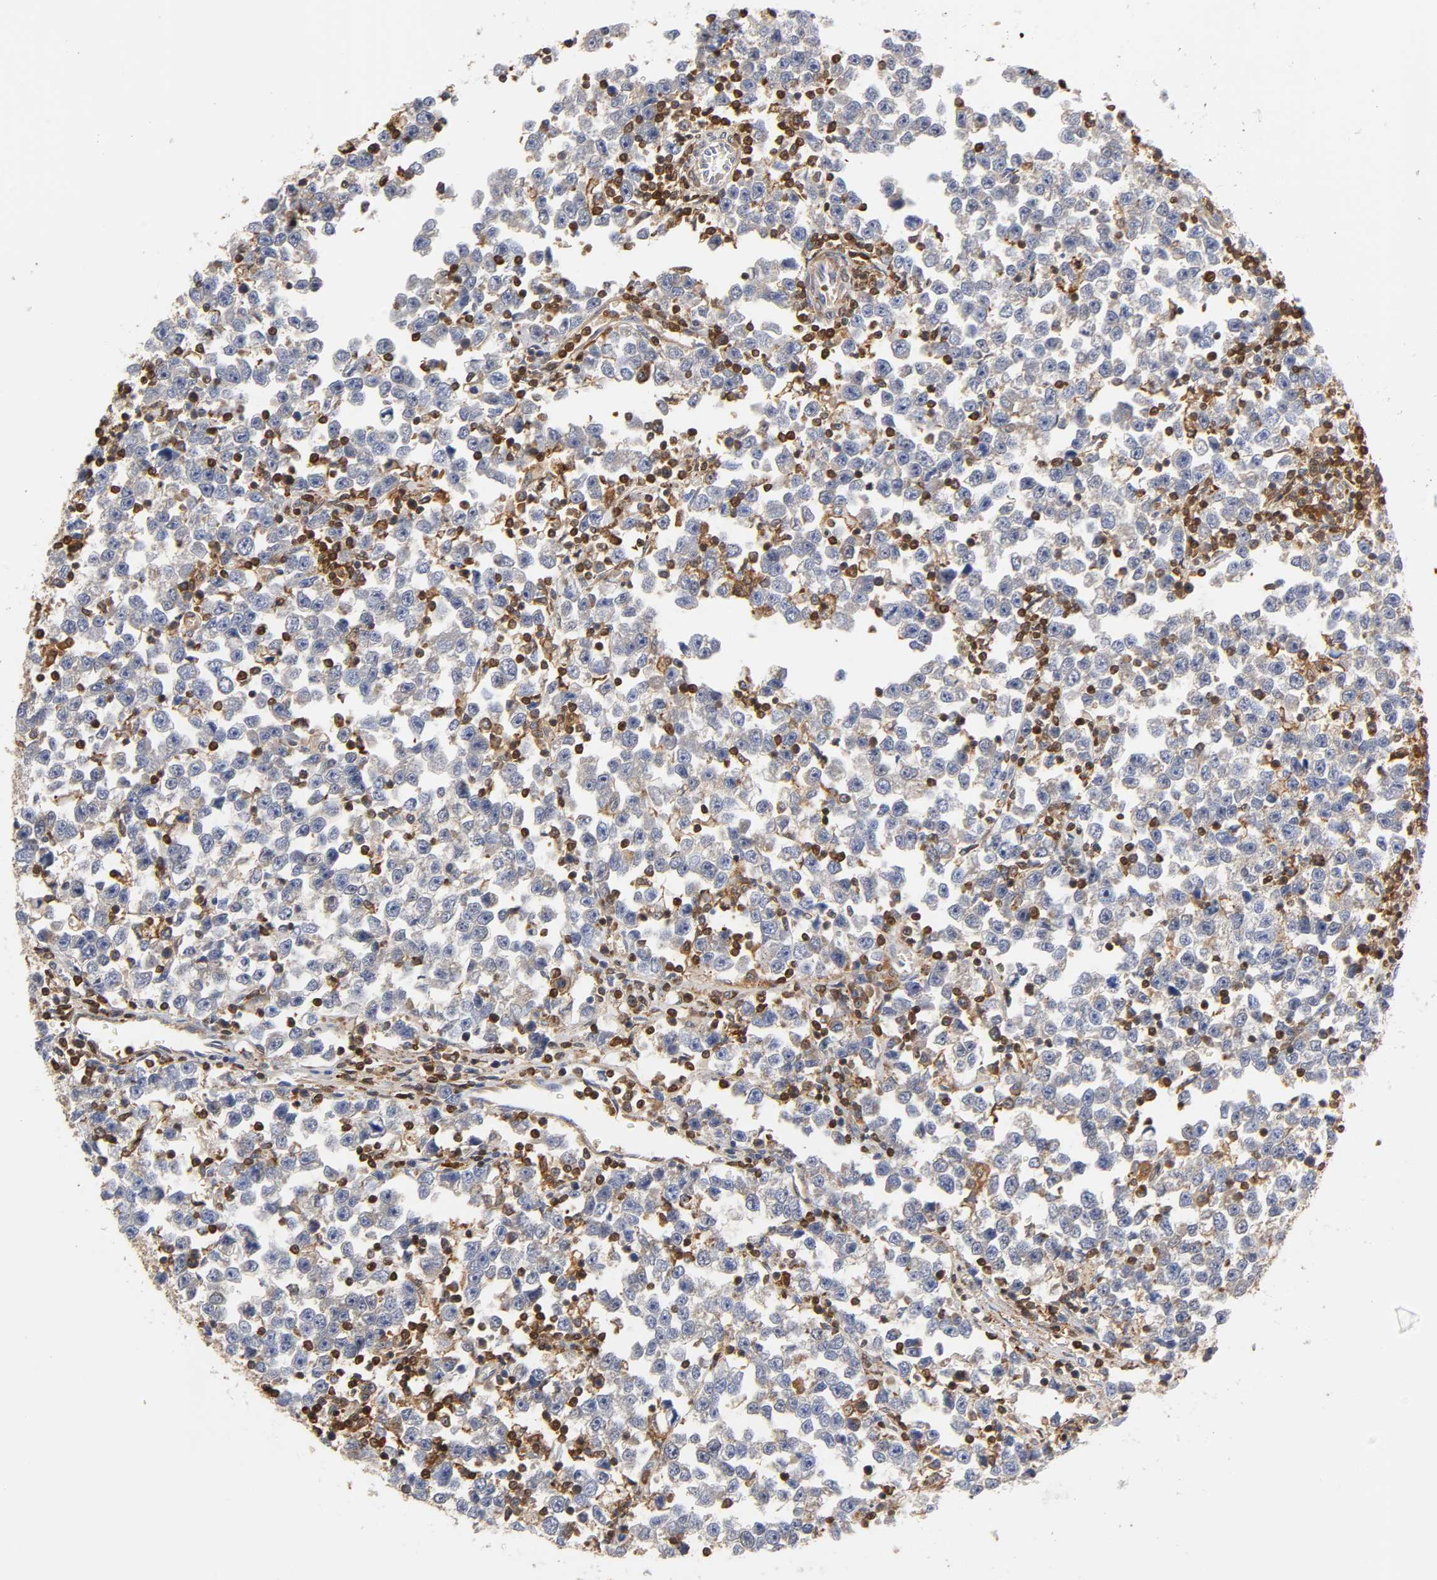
{"staining": {"intensity": "negative", "quantity": "none", "location": "none"}, "tissue": "testis cancer", "cell_type": "Tumor cells", "image_type": "cancer", "snomed": [{"axis": "morphology", "description": "Seminoma, NOS"}, {"axis": "topography", "description": "Testis"}], "caption": "Immunohistochemistry photomicrograph of neoplastic tissue: seminoma (testis) stained with DAB (3,3'-diaminobenzidine) shows no significant protein staining in tumor cells.", "gene": "ANXA11", "patient": {"sex": "male", "age": 43}}